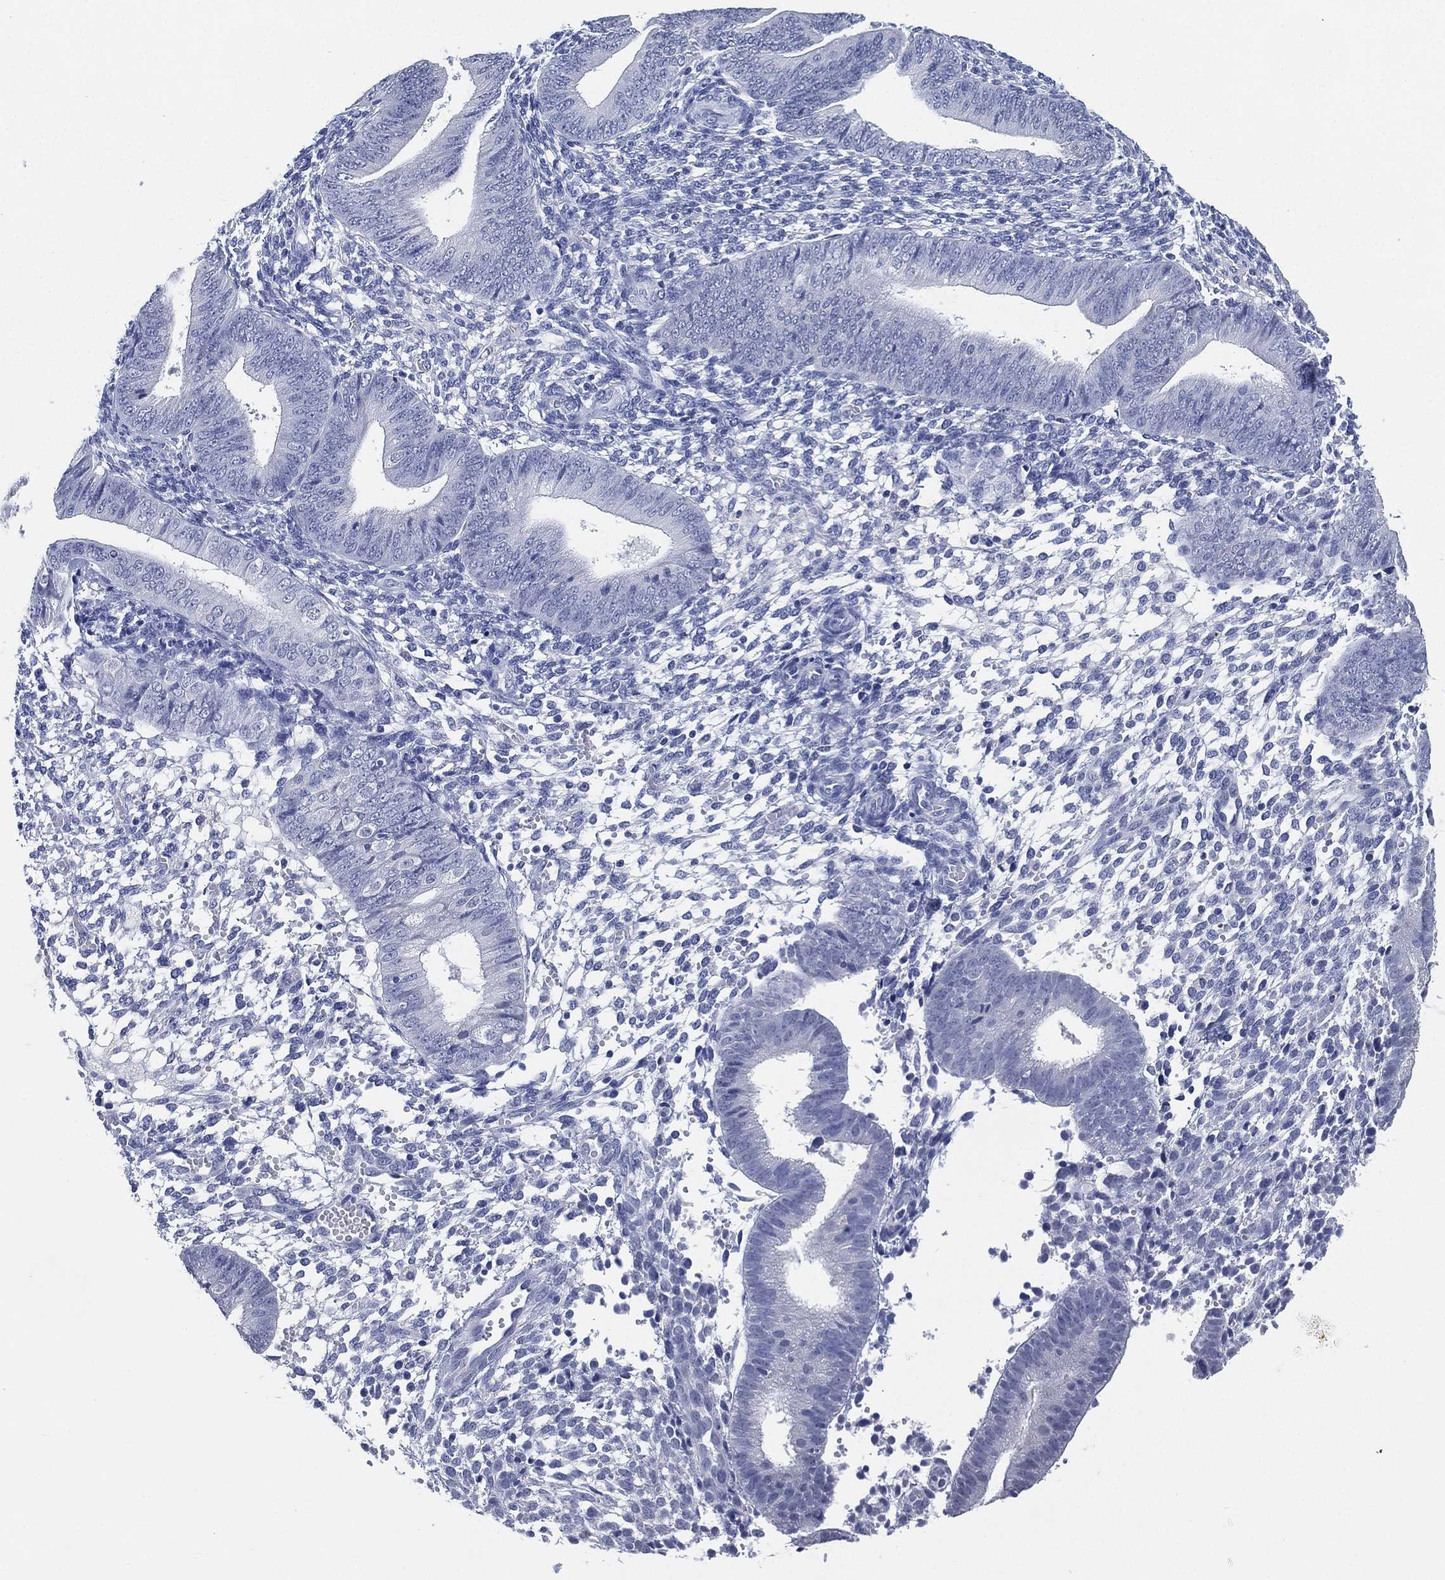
{"staining": {"intensity": "negative", "quantity": "none", "location": "none"}, "tissue": "endometrium", "cell_type": "Cells in endometrial stroma", "image_type": "normal", "snomed": [{"axis": "morphology", "description": "Normal tissue, NOS"}, {"axis": "topography", "description": "Endometrium"}], "caption": "This is an immunohistochemistry photomicrograph of unremarkable endometrium. There is no positivity in cells in endometrial stroma.", "gene": "IYD", "patient": {"sex": "female", "age": 39}}